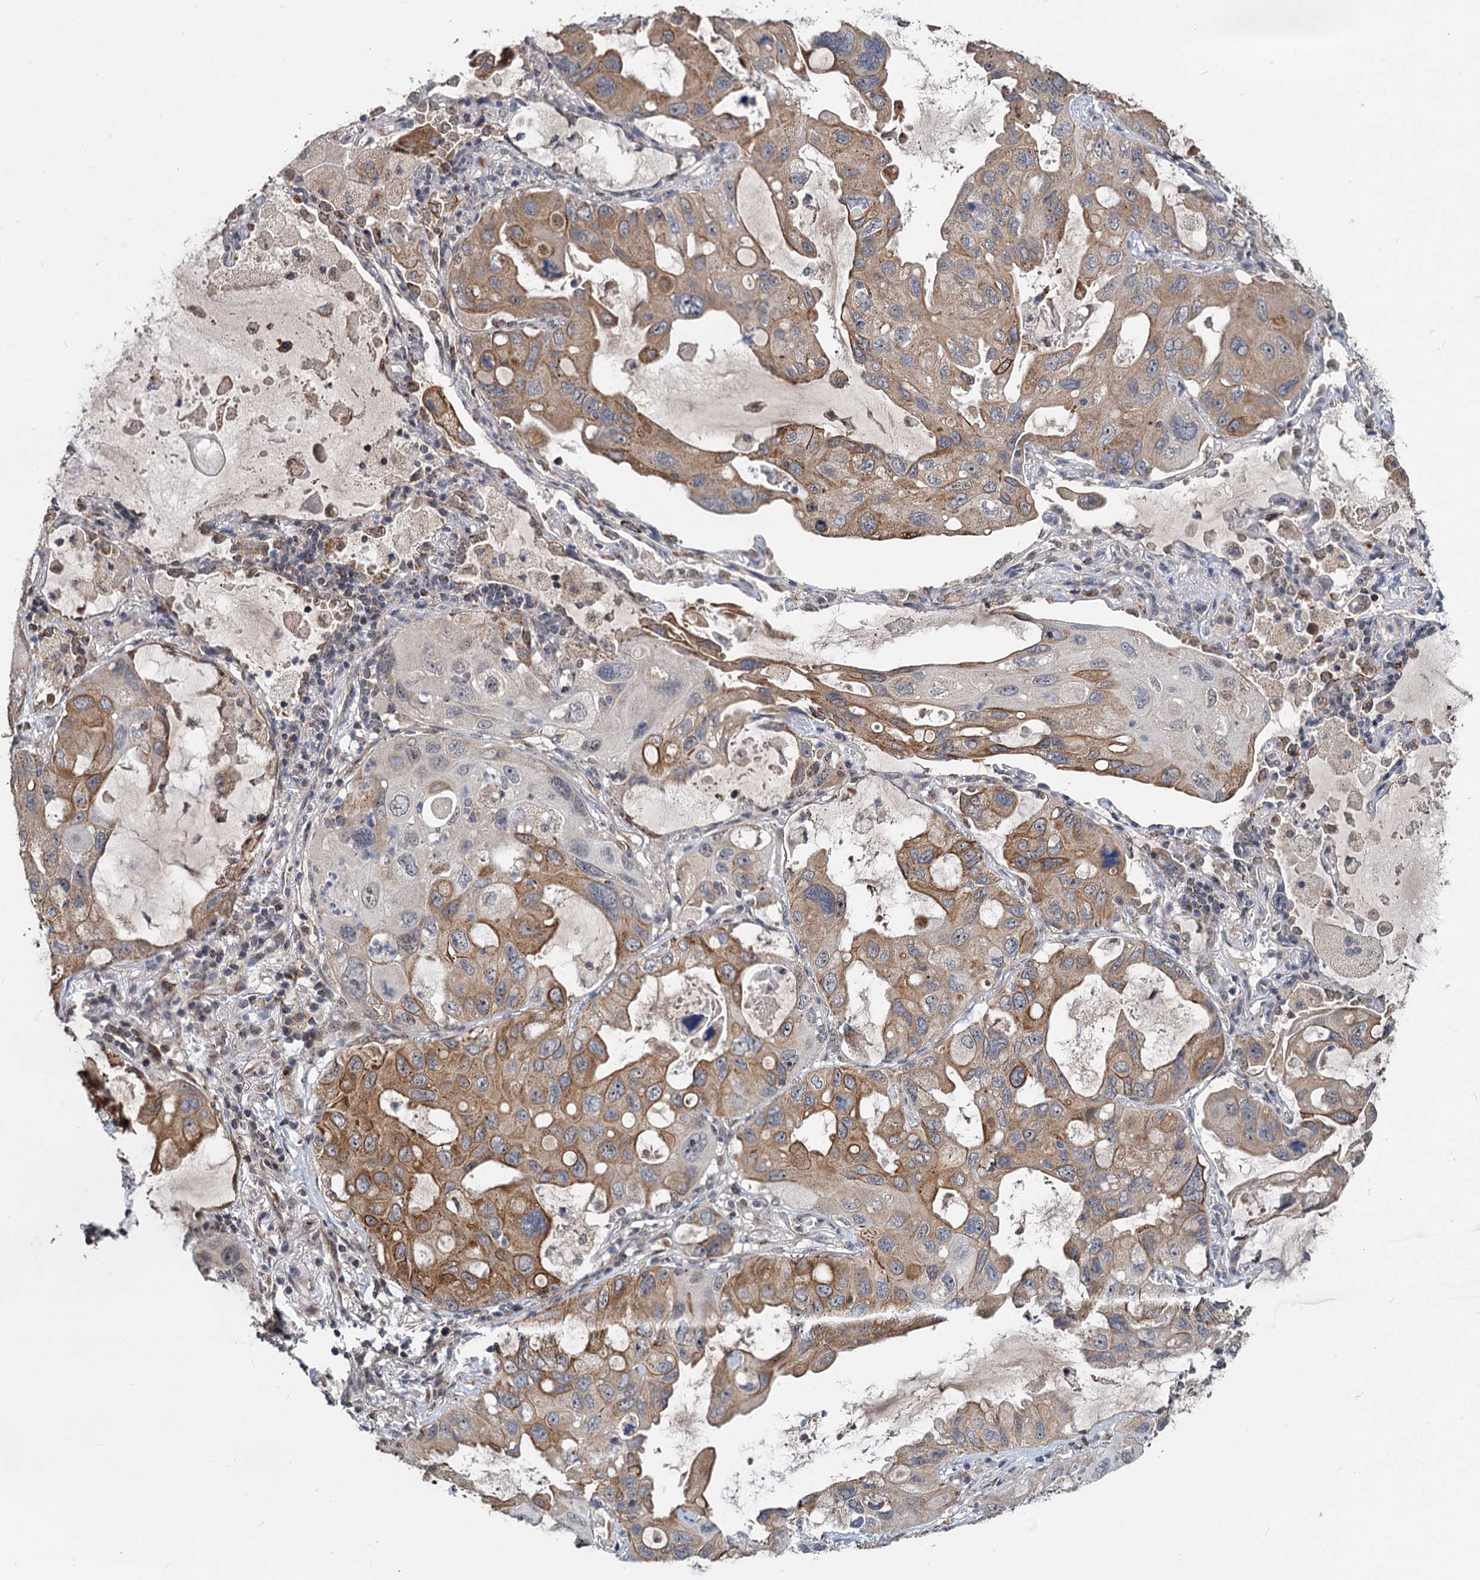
{"staining": {"intensity": "moderate", "quantity": "25%-75%", "location": "cytoplasmic/membranous"}, "tissue": "lung cancer", "cell_type": "Tumor cells", "image_type": "cancer", "snomed": [{"axis": "morphology", "description": "Squamous cell carcinoma, NOS"}, {"axis": "topography", "description": "Lung"}], "caption": "The histopathology image displays a brown stain indicating the presence of a protein in the cytoplasmic/membranous of tumor cells in lung squamous cell carcinoma.", "gene": "RITA1", "patient": {"sex": "female", "age": 73}}